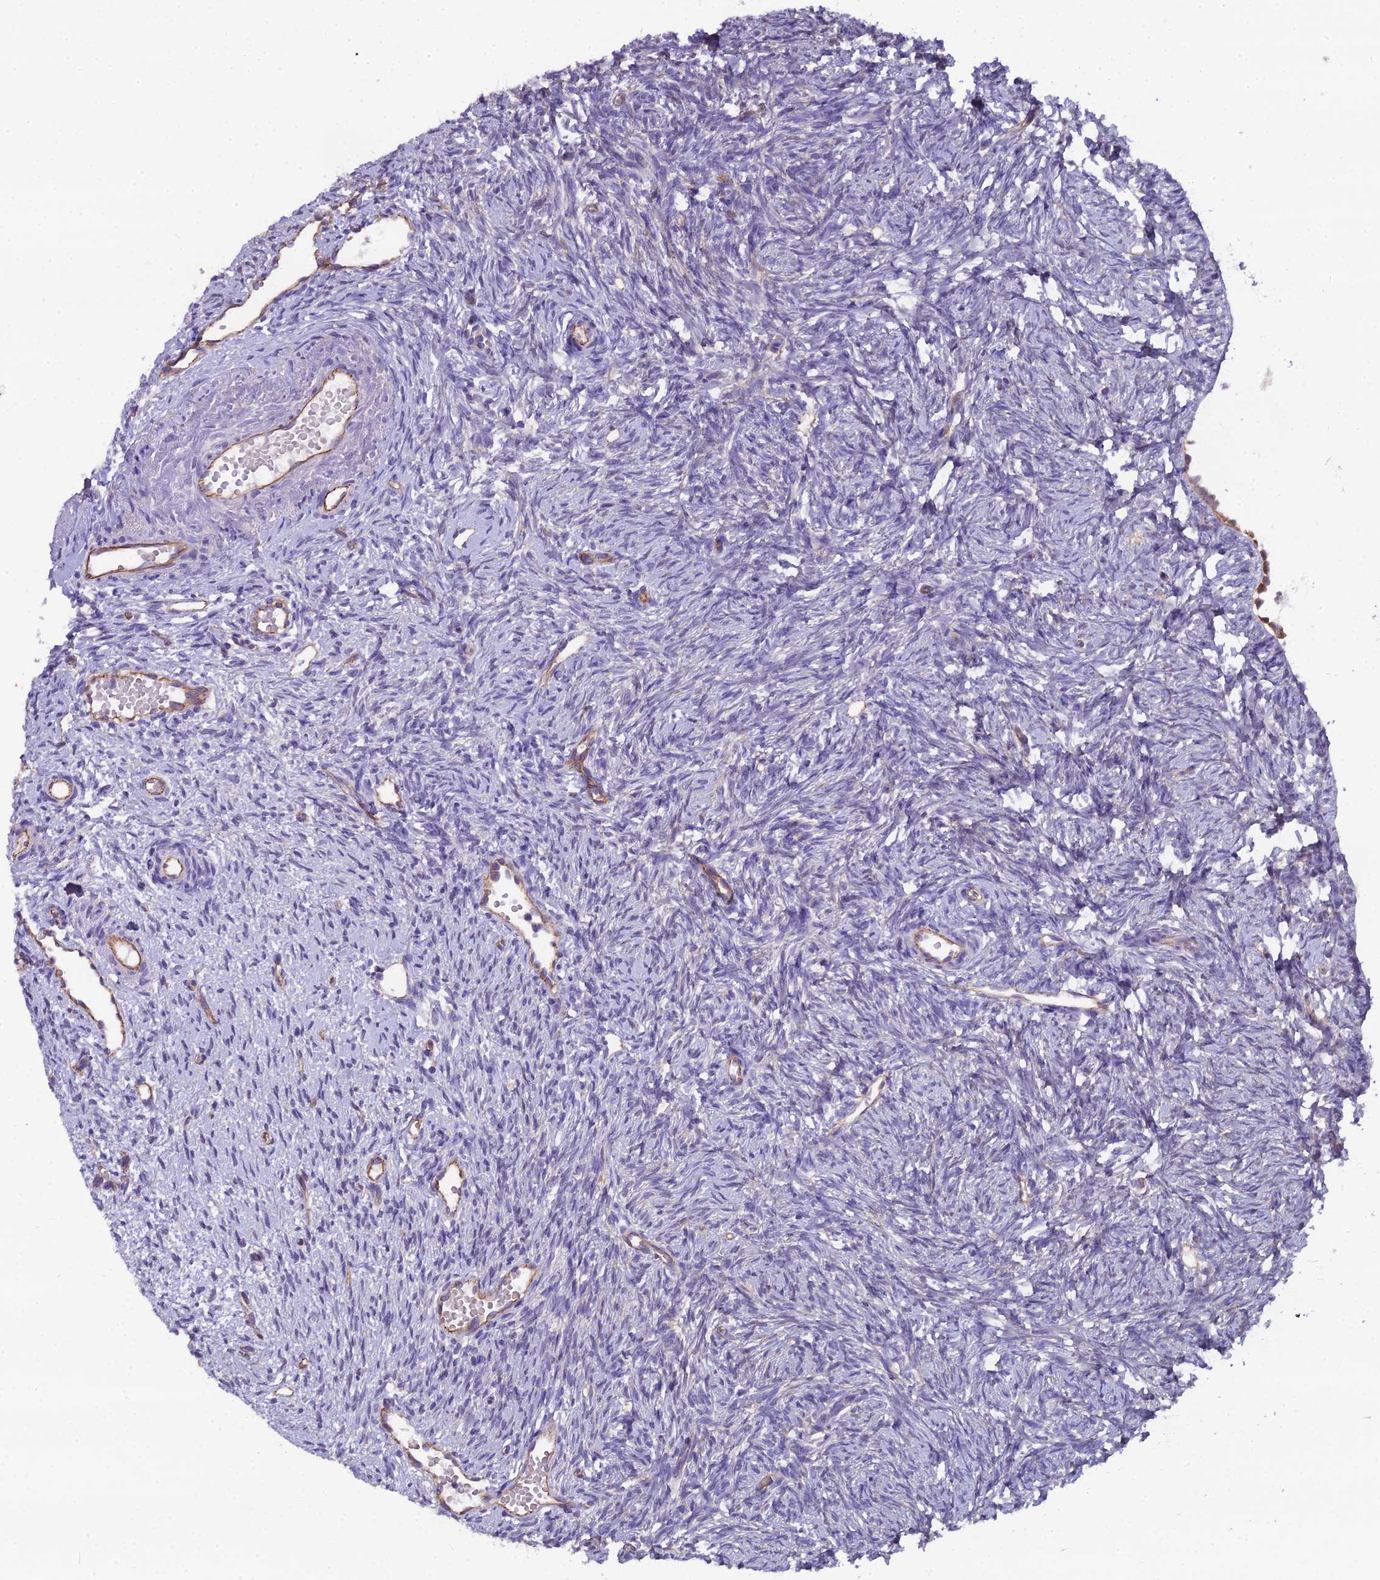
{"staining": {"intensity": "moderate", "quantity": ">75%", "location": "cytoplasmic/membranous"}, "tissue": "ovary", "cell_type": "Follicle cells", "image_type": "normal", "snomed": [{"axis": "morphology", "description": "Normal tissue, NOS"}, {"axis": "topography", "description": "Ovary"}], "caption": "This is a photomicrograph of IHC staining of benign ovary, which shows moderate positivity in the cytoplasmic/membranous of follicle cells.", "gene": "CFAP47", "patient": {"sex": "female", "age": 51}}